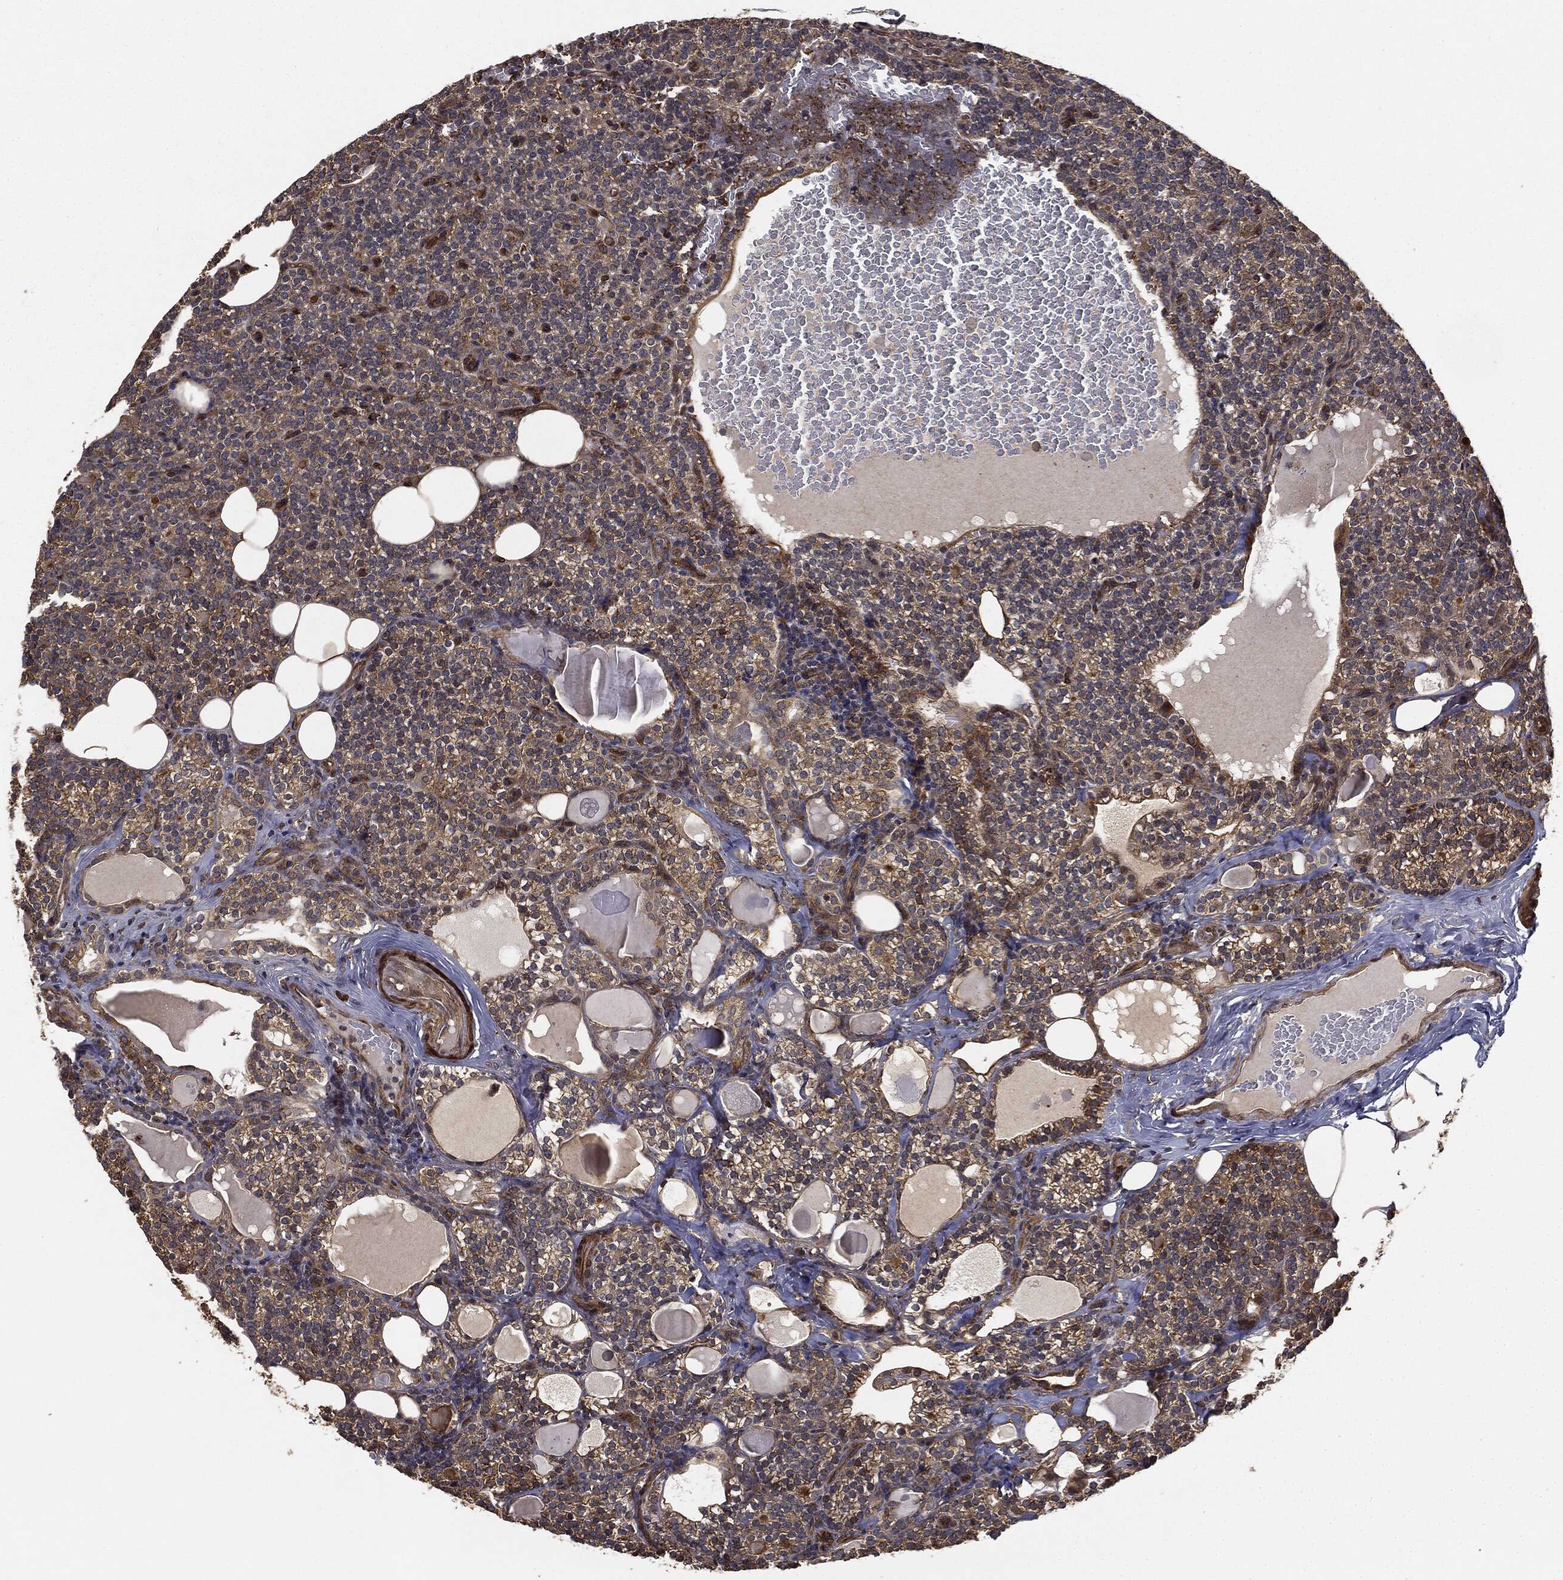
{"staining": {"intensity": "weak", "quantity": ">75%", "location": "cytoplasmic/membranous"}, "tissue": "parathyroid gland", "cell_type": "Glandular cells", "image_type": "normal", "snomed": [{"axis": "morphology", "description": "Normal tissue, NOS"}, {"axis": "topography", "description": "Parathyroid gland"}], "caption": "Parathyroid gland stained for a protein (brown) exhibits weak cytoplasmic/membranous positive positivity in about >75% of glandular cells.", "gene": "MIER2", "patient": {"sex": "female", "age": 63}}